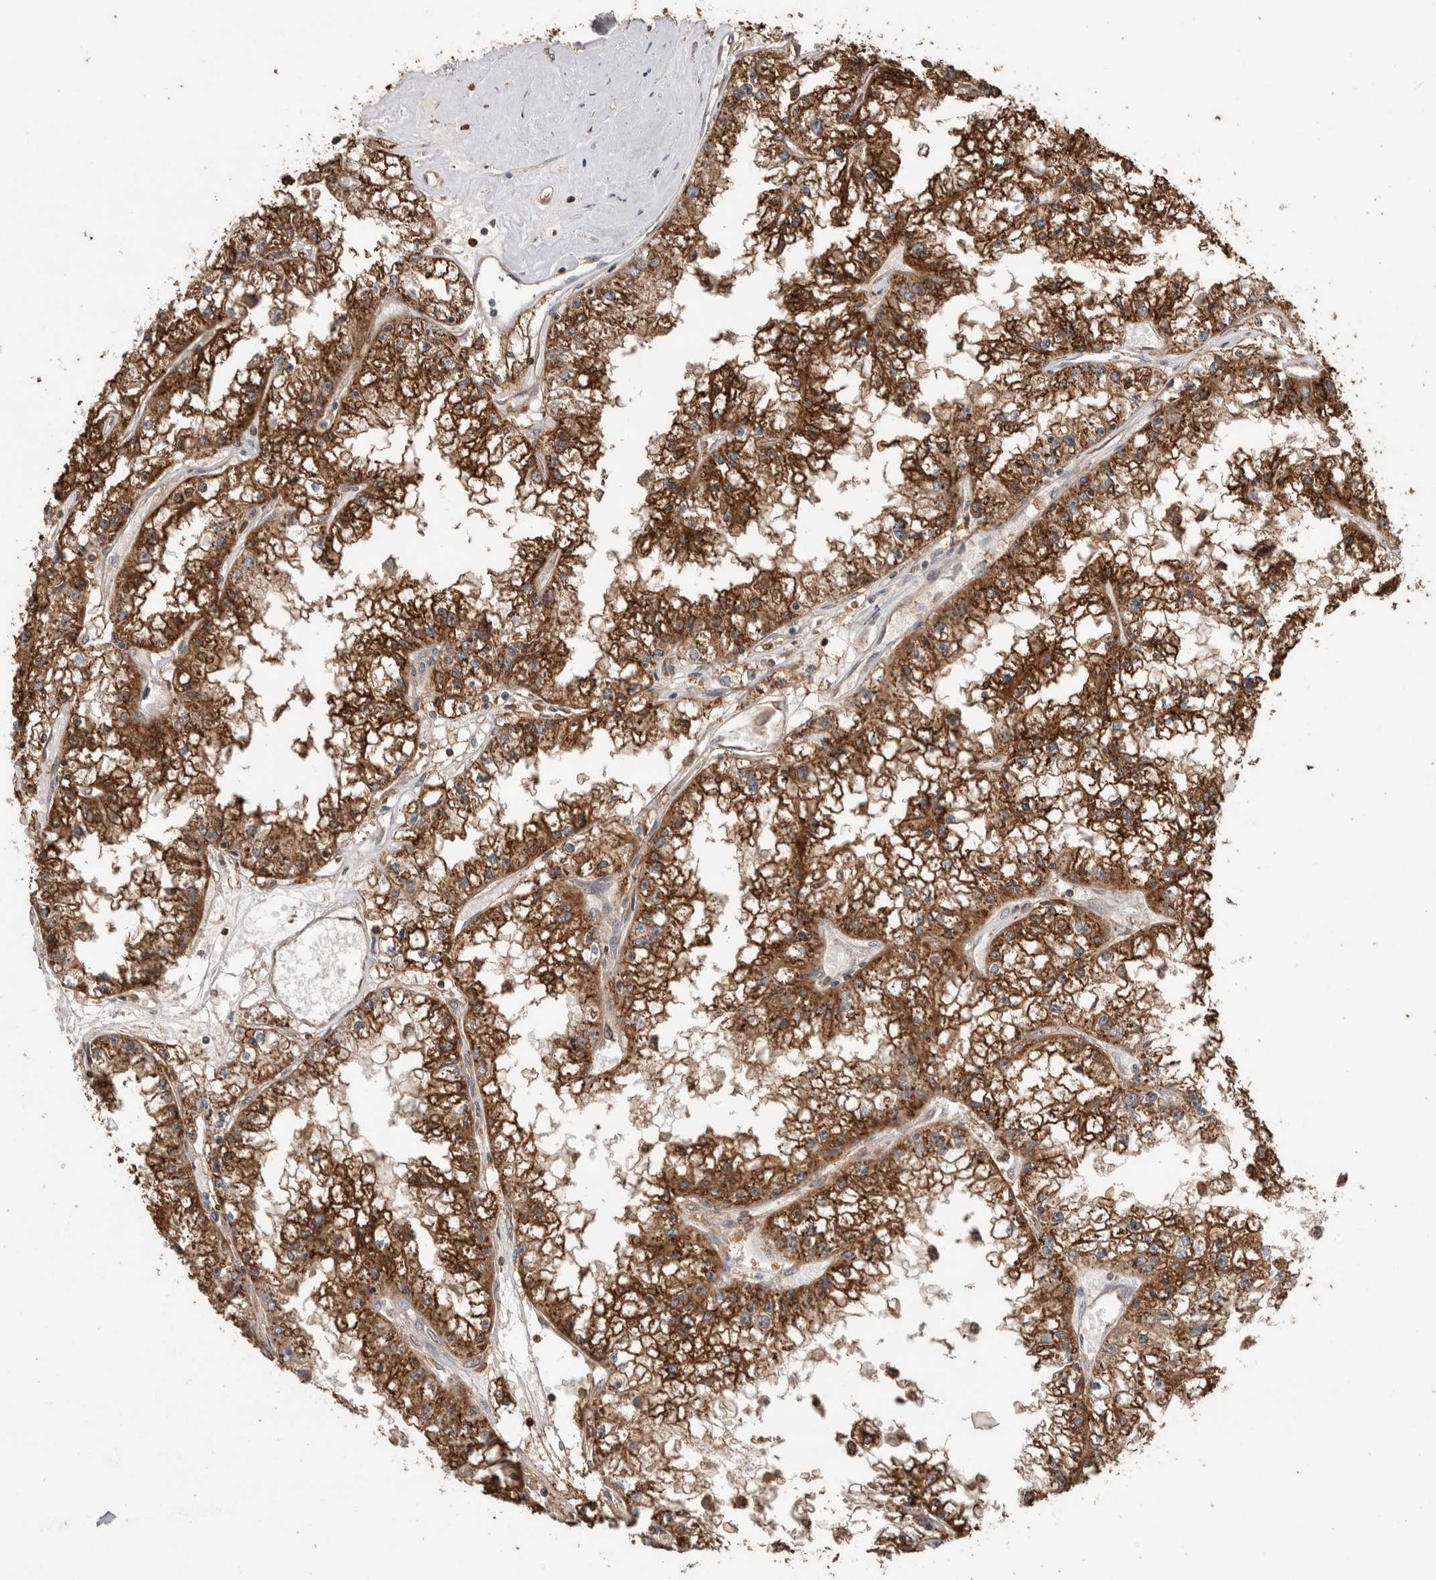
{"staining": {"intensity": "strong", "quantity": ">75%", "location": "cytoplasmic/membranous"}, "tissue": "renal cancer", "cell_type": "Tumor cells", "image_type": "cancer", "snomed": [{"axis": "morphology", "description": "Adenocarcinoma, NOS"}, {"axis": "topography", "description": "Kidney"}], "caption": "A brown stain labels strong cytoplasmic/membranous expression of a protein in renal adenocarcinoma tumor cells. (DAB IHC with brightfield microscopy, high magnification).", "gene": "TRIM5", "patient": {"sex": "male", "age": 56}}